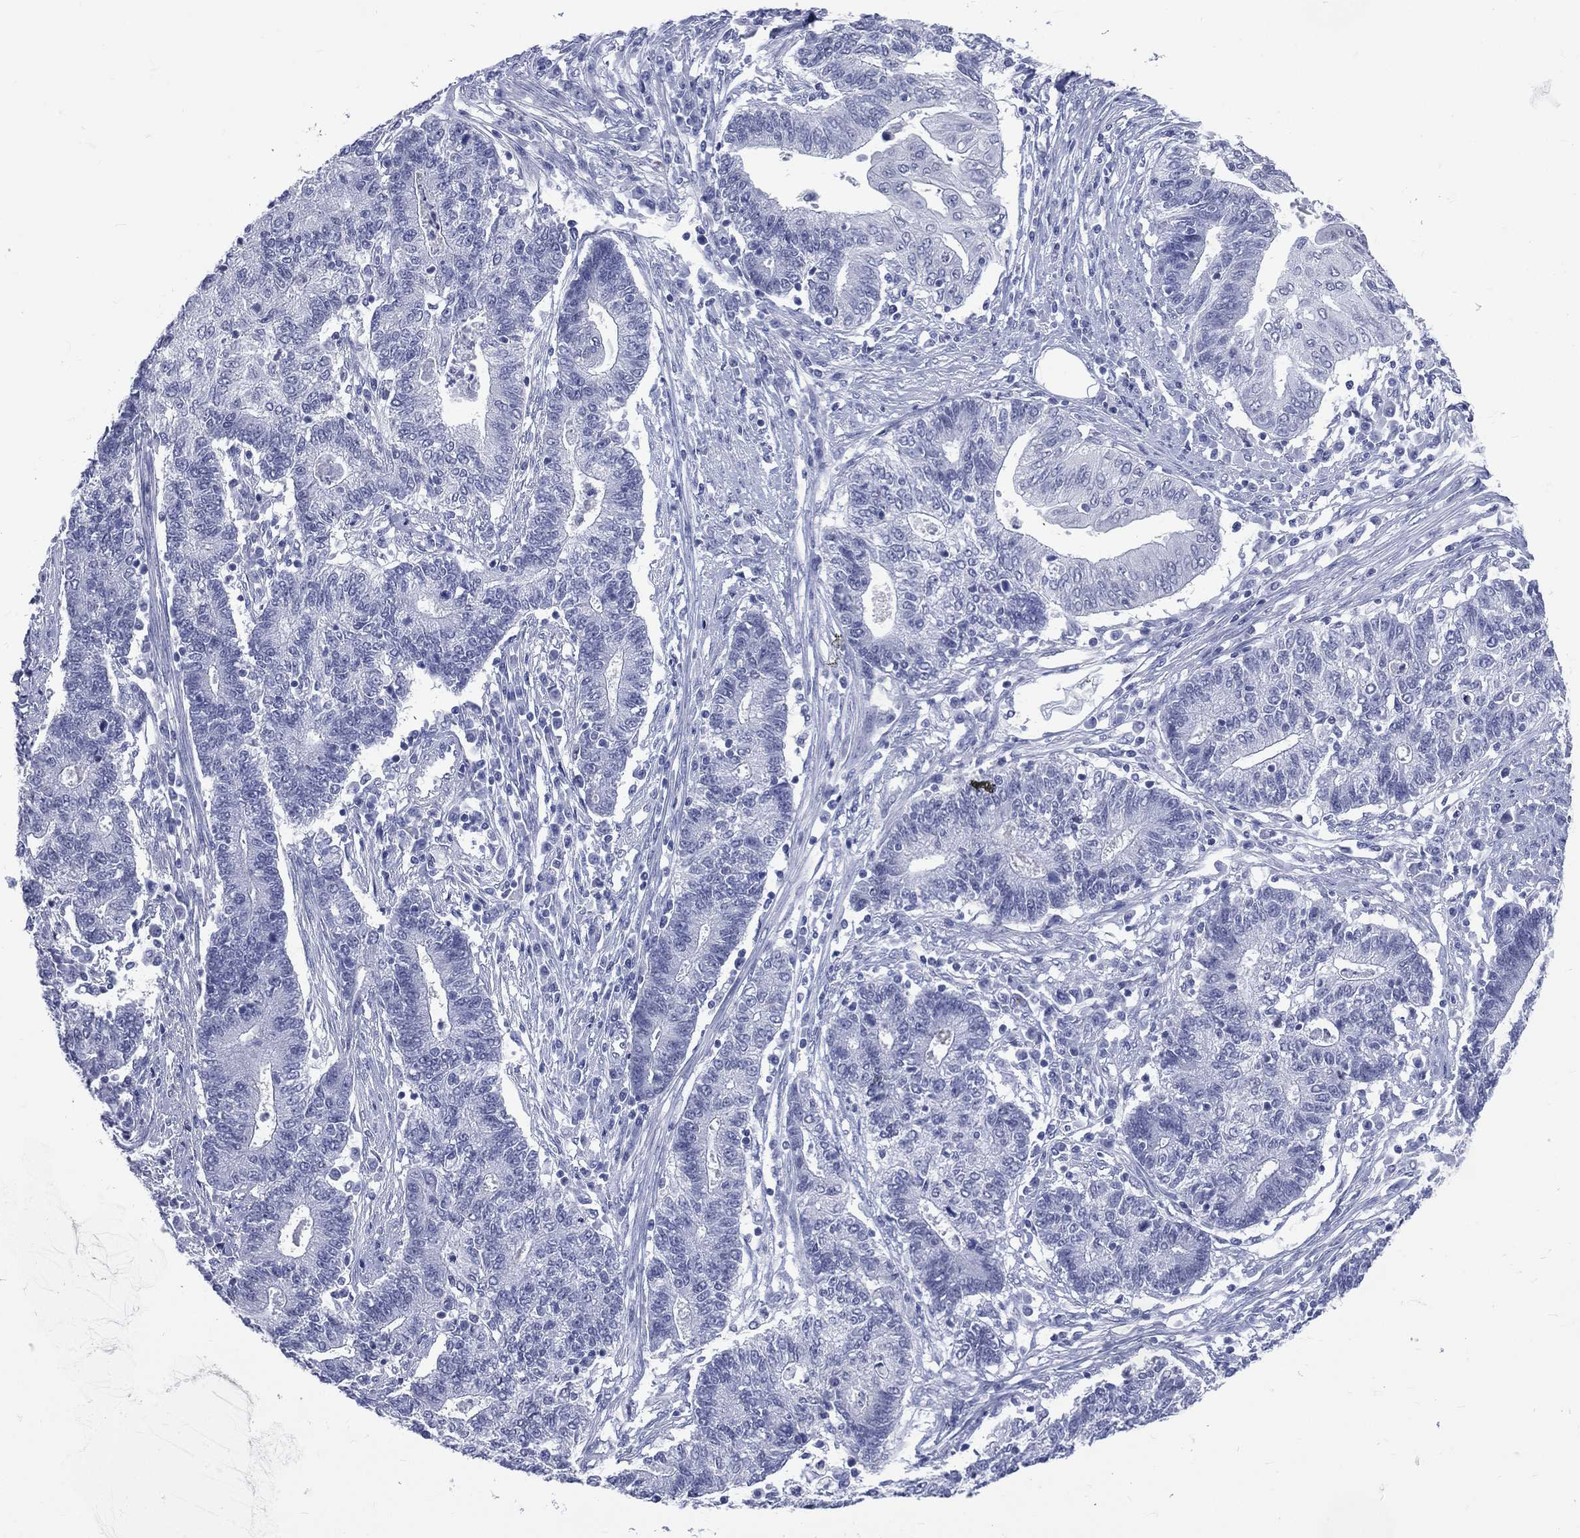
{"staining": {"intensity": "negative", "quantity": "none", "location": "none"}, "tissue": "endometrial cancer", "cell_type": "Tumor cells", "image_type": "cancer", "snomed": [{"axis": "morphology", "description": "Adenocarcinoma, NOS"}, {"axis": "topography", "description": "Uterus"}, {"axis": "topography", "description": "Endometrium"}], "caption": "An immunohistochemistry (IHC) histopathology image of adenocarcinoma (endometrial) is shown. There is no staining in tumor cells of adenocarcinoma (endometrial). Brightfield microscopy of IHC stained with DAB (3,3'-diaminobenzidine) (brown) and hematoxylin (blue), captured at high magnification.", "gene": "MLLT10", "patient": {"sex": "female", "age": 54}}